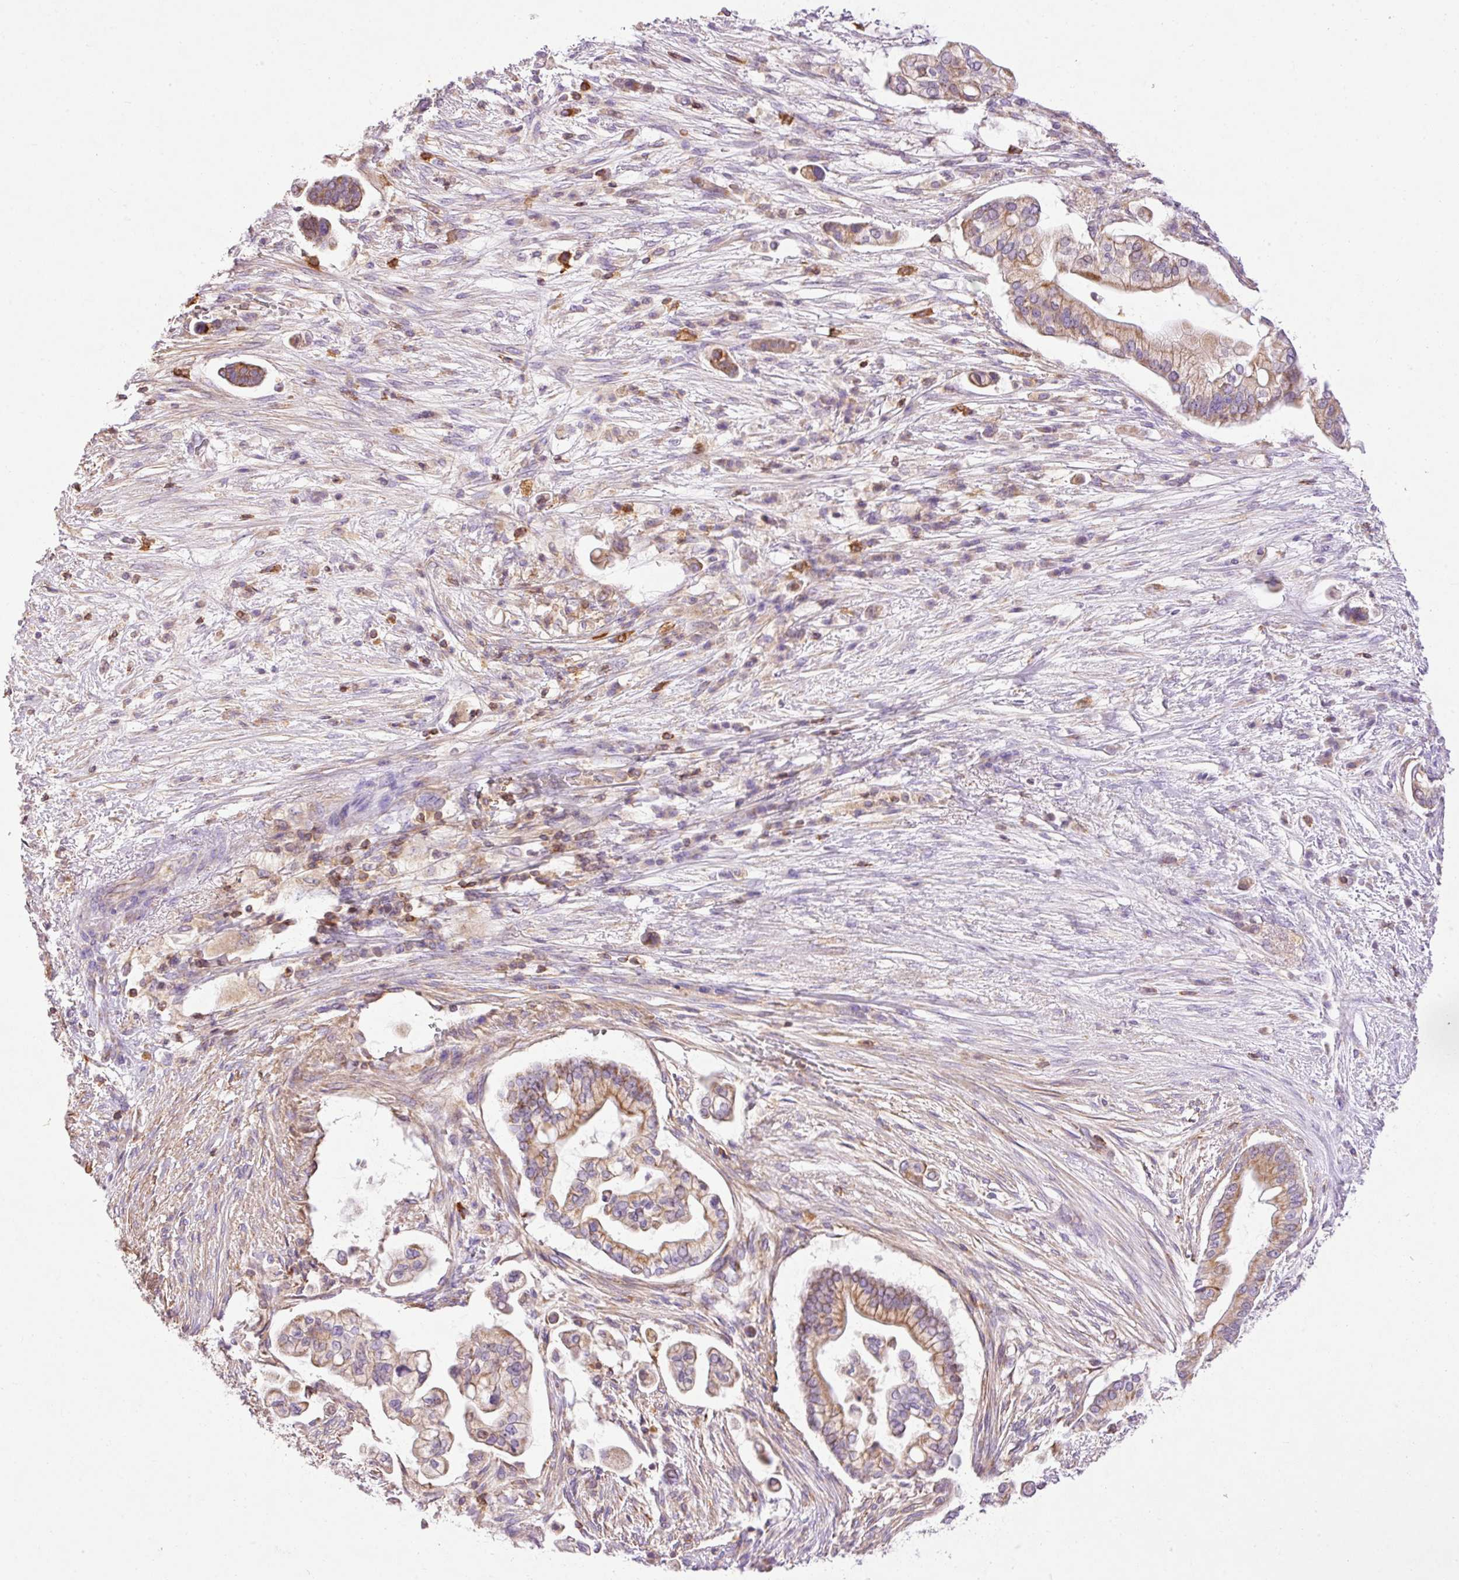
{"staining": {"intensity": "weak", "quantity": ">75%", "location": "cytoplasmic/membranous"}, "tissue": "pancreatic cancer", "cell_type": "Tumor cells", "image_type": "cancer", "snomed": [{"axis": "morphology", "description": "Adenocarcinoma, NOS"}, {"axis": "topography", "description": "Pancreas"}], "caption": "Immunohistochemistry (IHC) image of neoplastic tissue: pancreatic cancer (adenocarcinoma) stained using immunohistochemistry demonstrates low levels of weak protein expression localized specifically in the cytoplasmic/membranous of tumor cells, appearing as a cytoplasmic/membranous brown color.", "gene": "IMMT", "patient": {"sex": "female", "age": 69}}